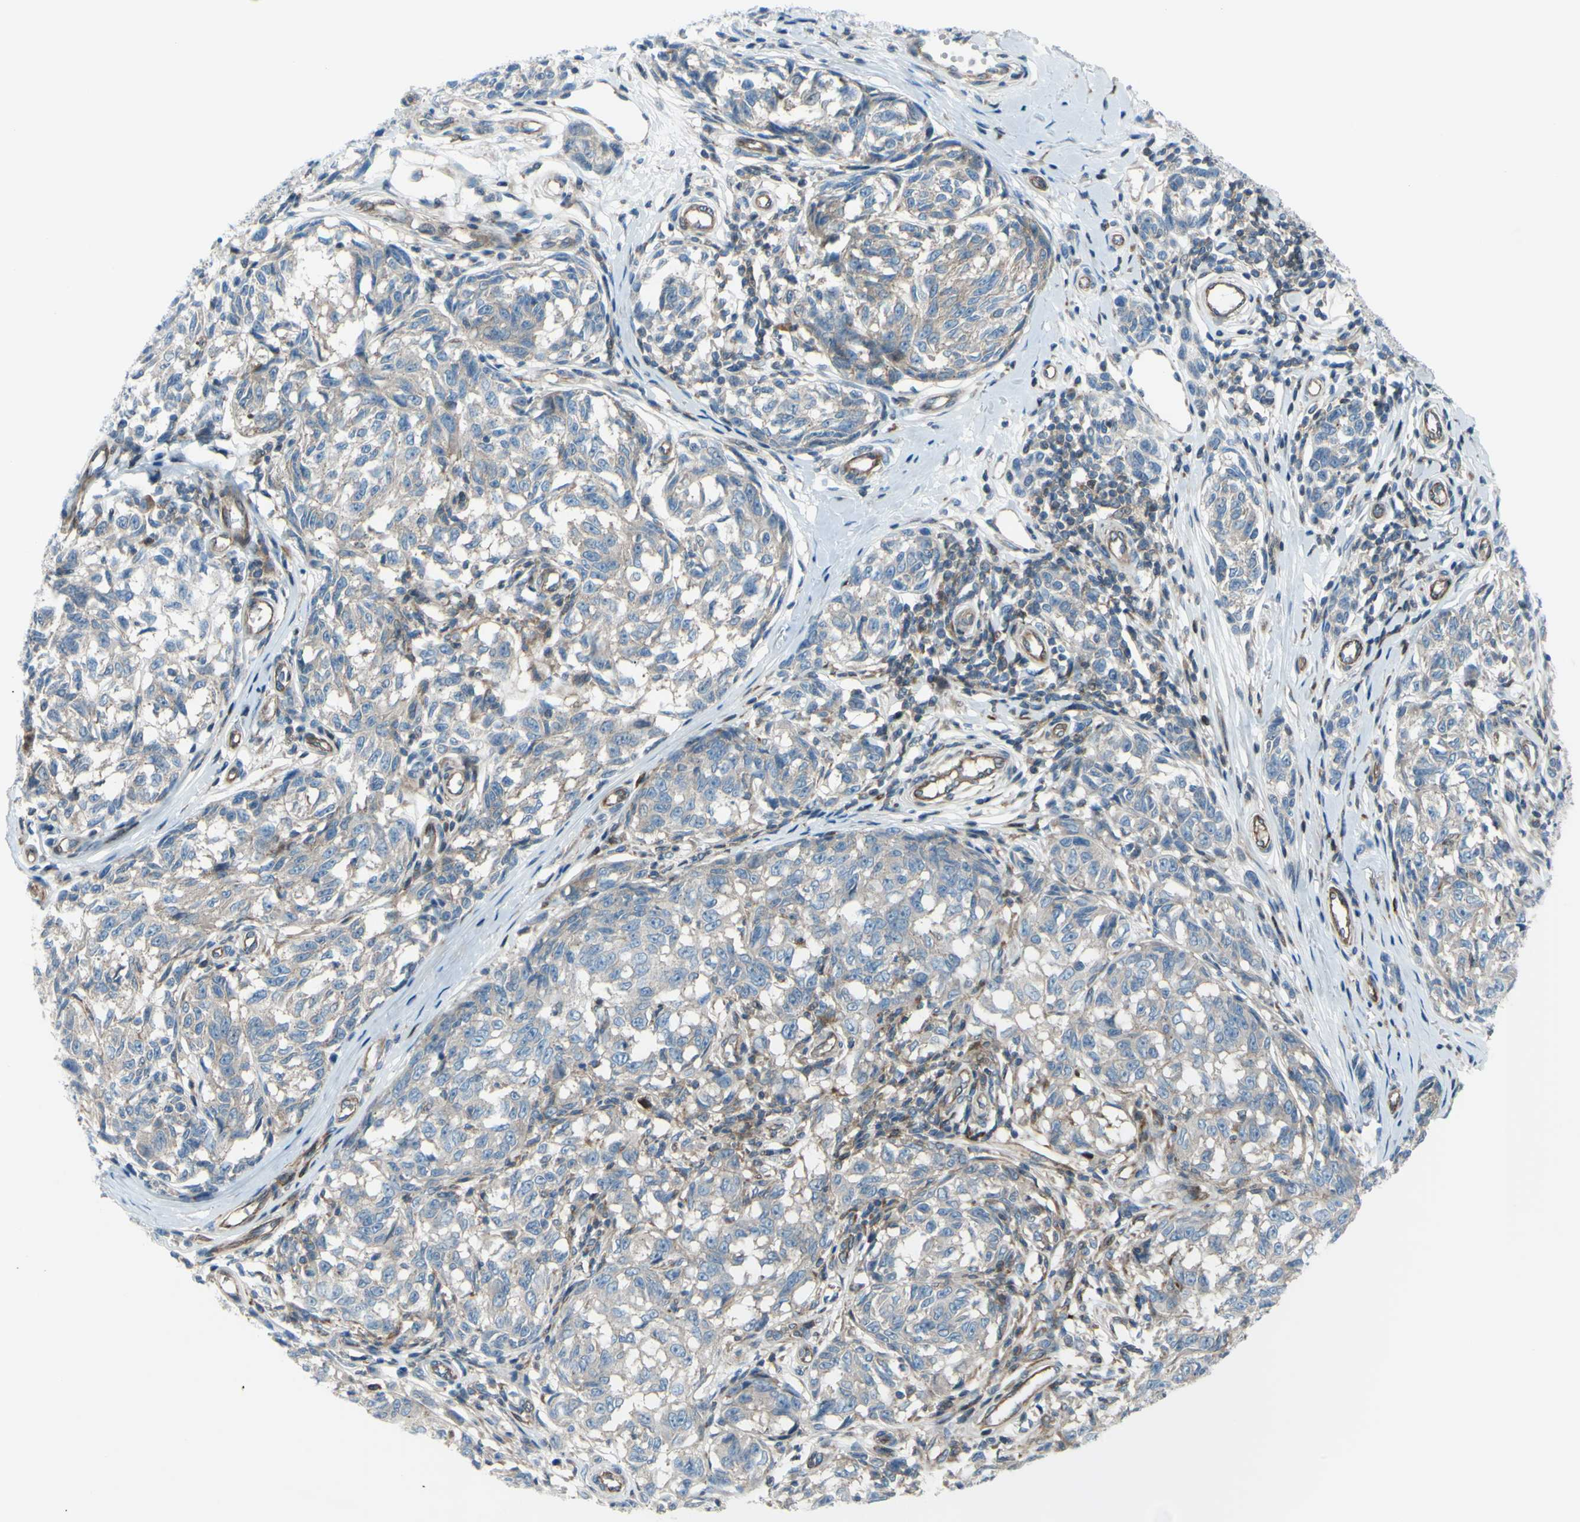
{"staining": {"intensity": "negative", "quantity": "none", "location": "none"}, "tissue": "melanoma", "cell_type": "Tumor cells", "image_type": "cancer", "snomed": [{"axis": "morphology", "description": "Malignant melanoma, NOS"}, {"axis": "topography", "description": "Skin"}], "caption": "DAB immunohistochemical staining of human malignant melanoma displays no significant positivity in tumor cells.", "gene": "PAK2", "patient": {"sex": "female", "age": 64}}